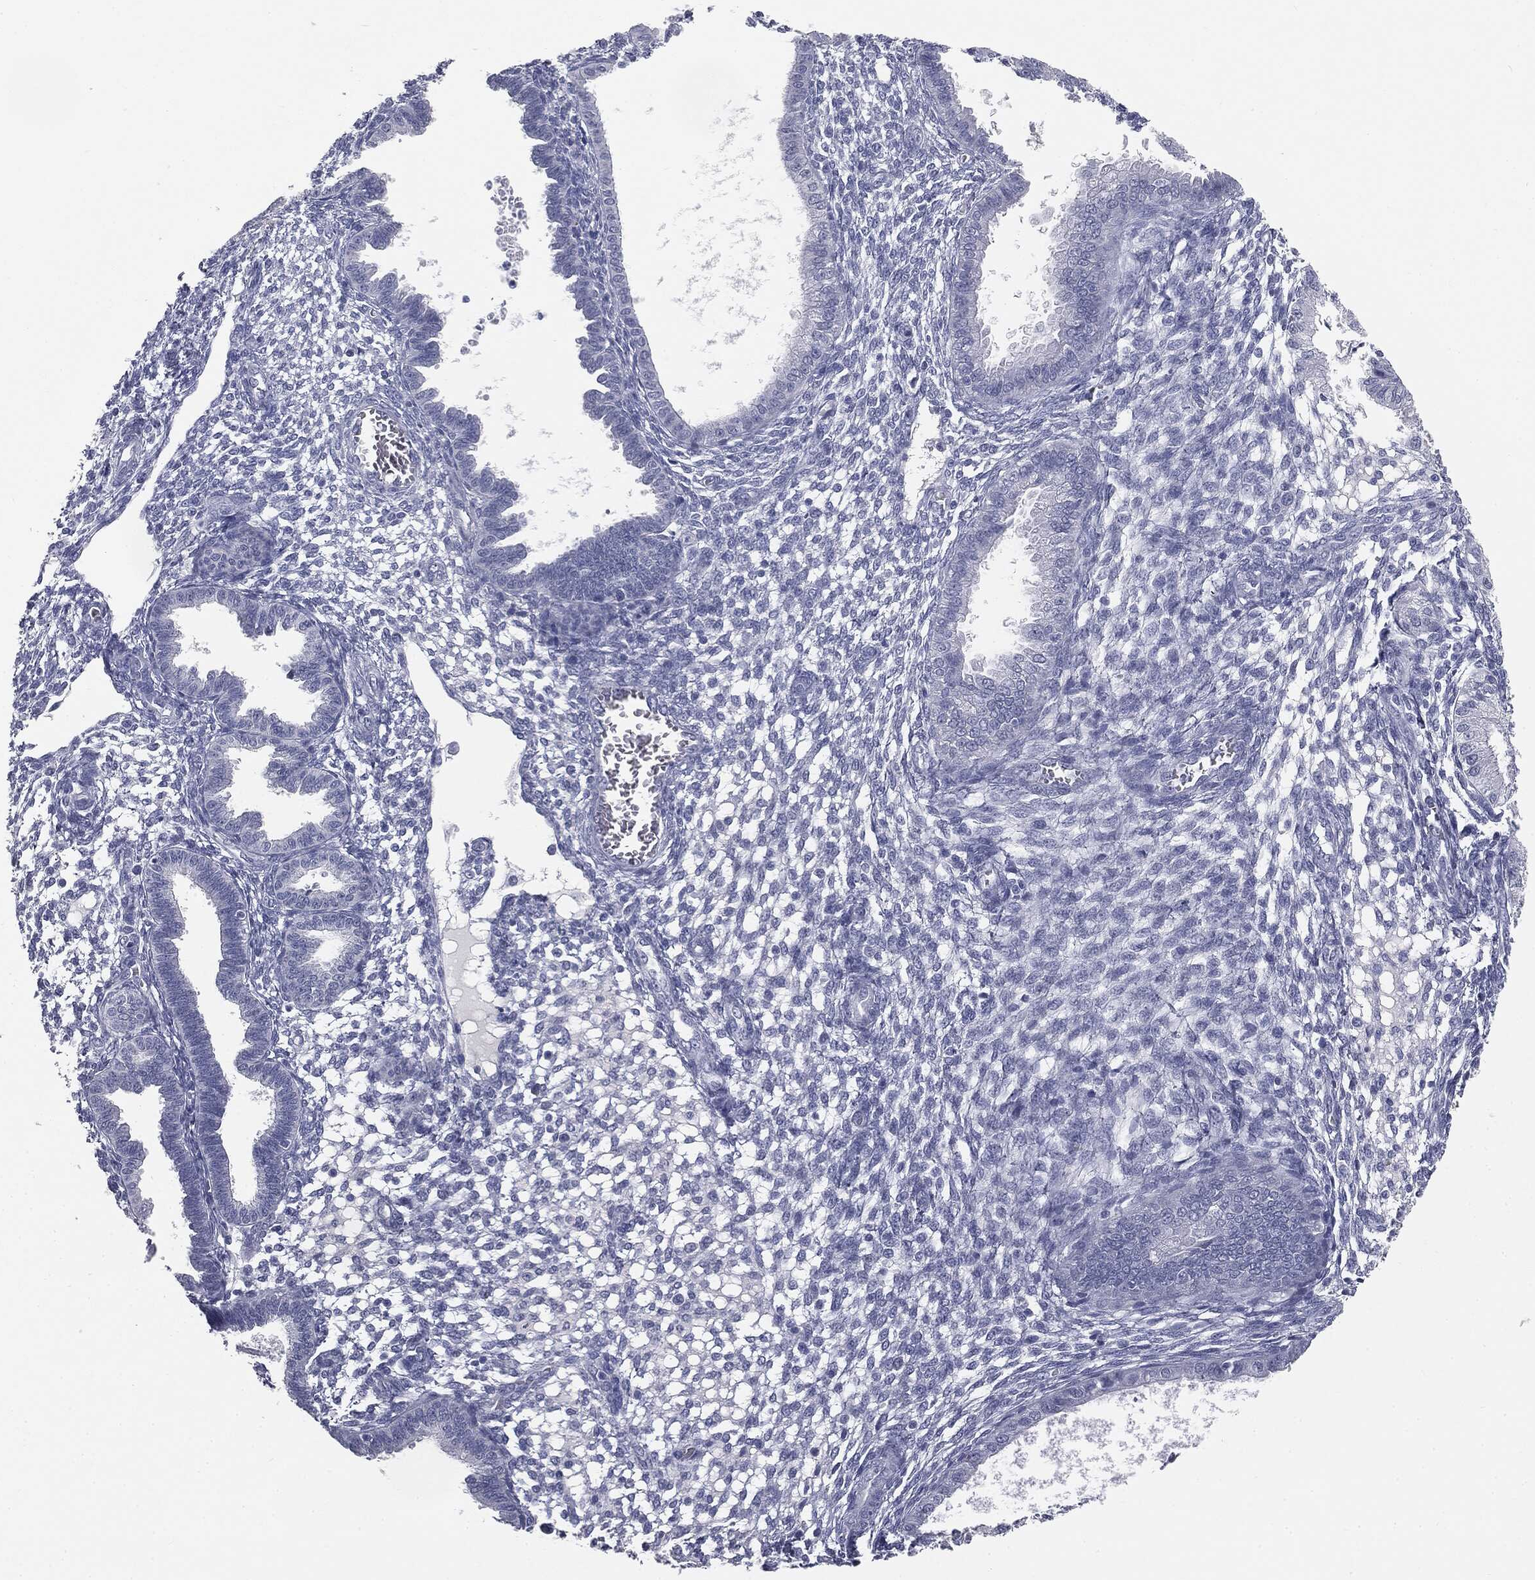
{"staining": {"intensity": "negative", "quantity": "none", "location": "none"}, "tissue": "endometrium", "cell_type": "Cells in endometrial stroma", "image_type": "normal", "snomed": [{"axis": "morphology", "description": "Normal tissue, NOS"}, {"axis": "topography", "description": "Endometrium"}], "caption": "Human endometrium stained for a protein using IHC demonstrates no staining in cells in endometrial stroma.", "gene": "MUC5AC", "patient": {"sex": "female", "age": 43}}